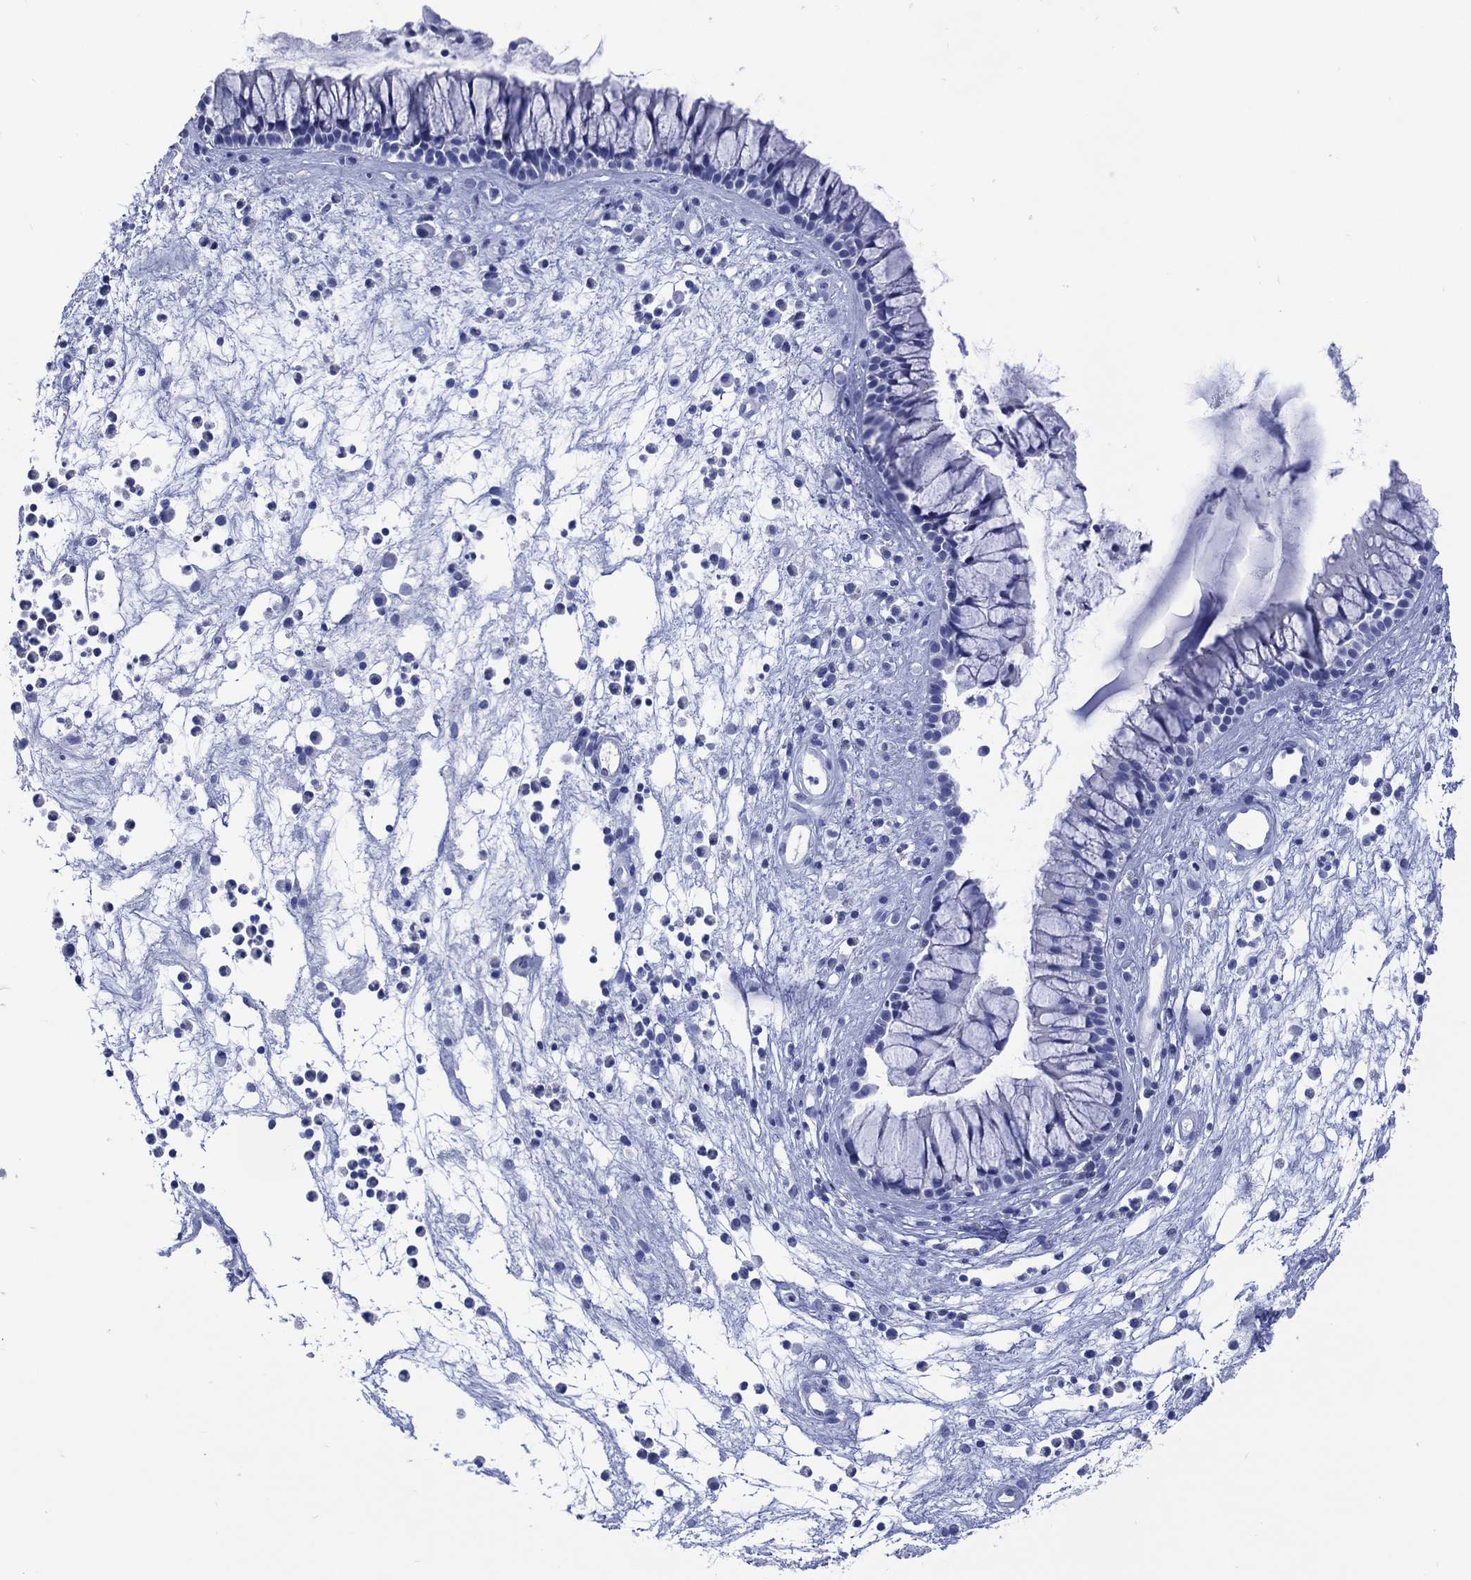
{"staining": {"intensity": "negative", "quantity": "none", "location": "none"}, "tissue": "nasopharynx", "cell_type": "Respiratory epithelial cells", "image_type": "normal", "snomed": [{"axis": "morphology", "description": "Normal tissue, NOS"}, {"axis": "topography", "description": "Nasopharynx"}], "caption": "DAB immunohistochemical staining of normal human nasopharynx displays no significant staining in respiratory epithelial cells.", "gene": "SHCBP1L", "patient": {"sex": "male", "age": 77}}